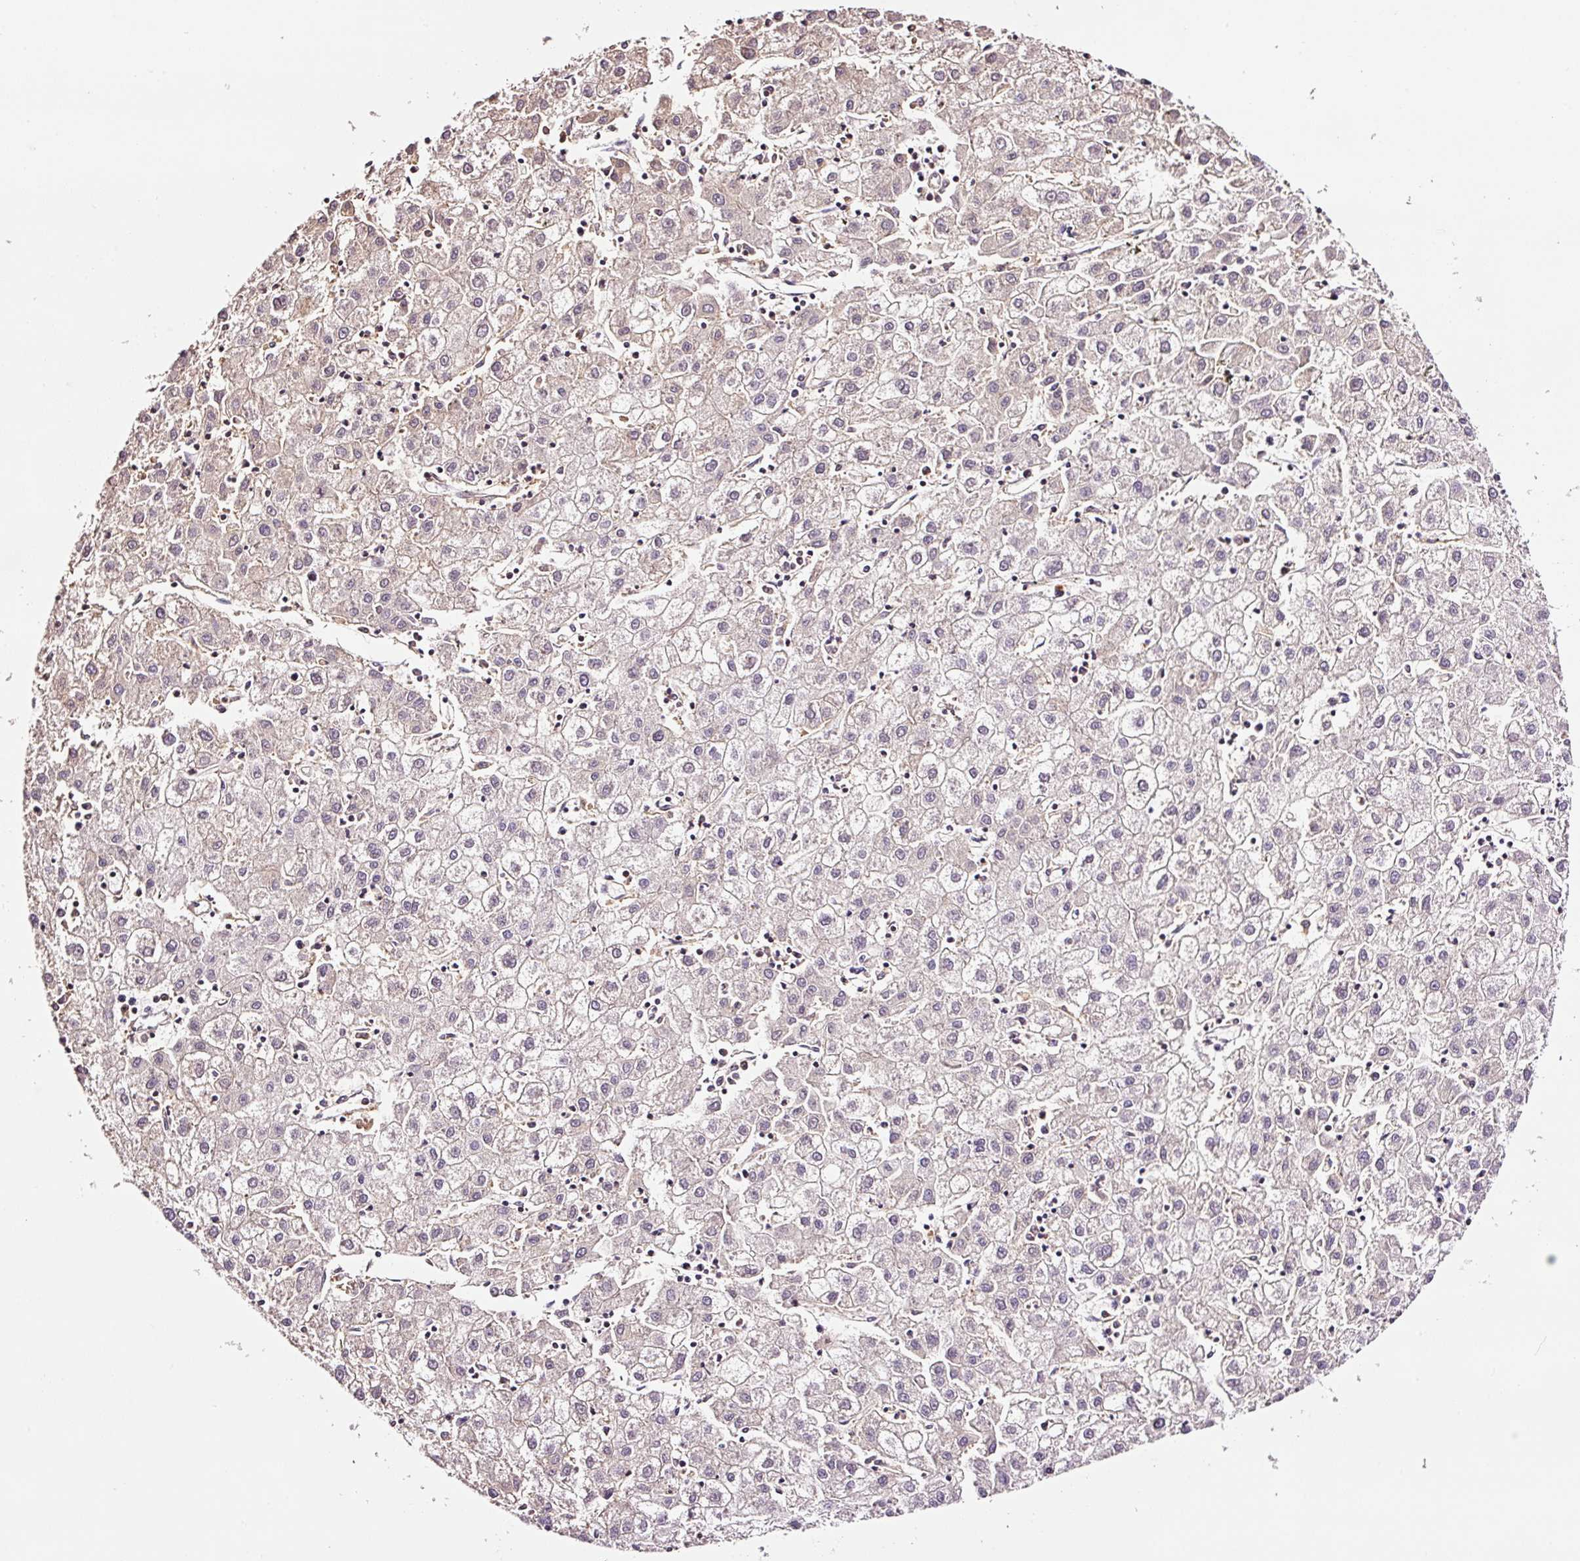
{"staining": {"intensity": "negative", "quantity": "none", "location": "none"}, "tissue": "liver cancer", "cell_type": "Tumor cells", "image_type": "cancer", "snomed": [{"axis": "morphology", "description": "Carcinoma, Hepatocellular, NOS"}, {"axis": "topography", "description": "Liver"}], "caption": "Immunohistochemistry of human liver cancer displays no staining in tumor cells. (Brightfield microscopy of DAB (3,3'-diaminobenzidine) immunohistochemistry (IHC) at high magnification).", "gene": "METAP1", "patient": {"sex": "male", "age": 72}}